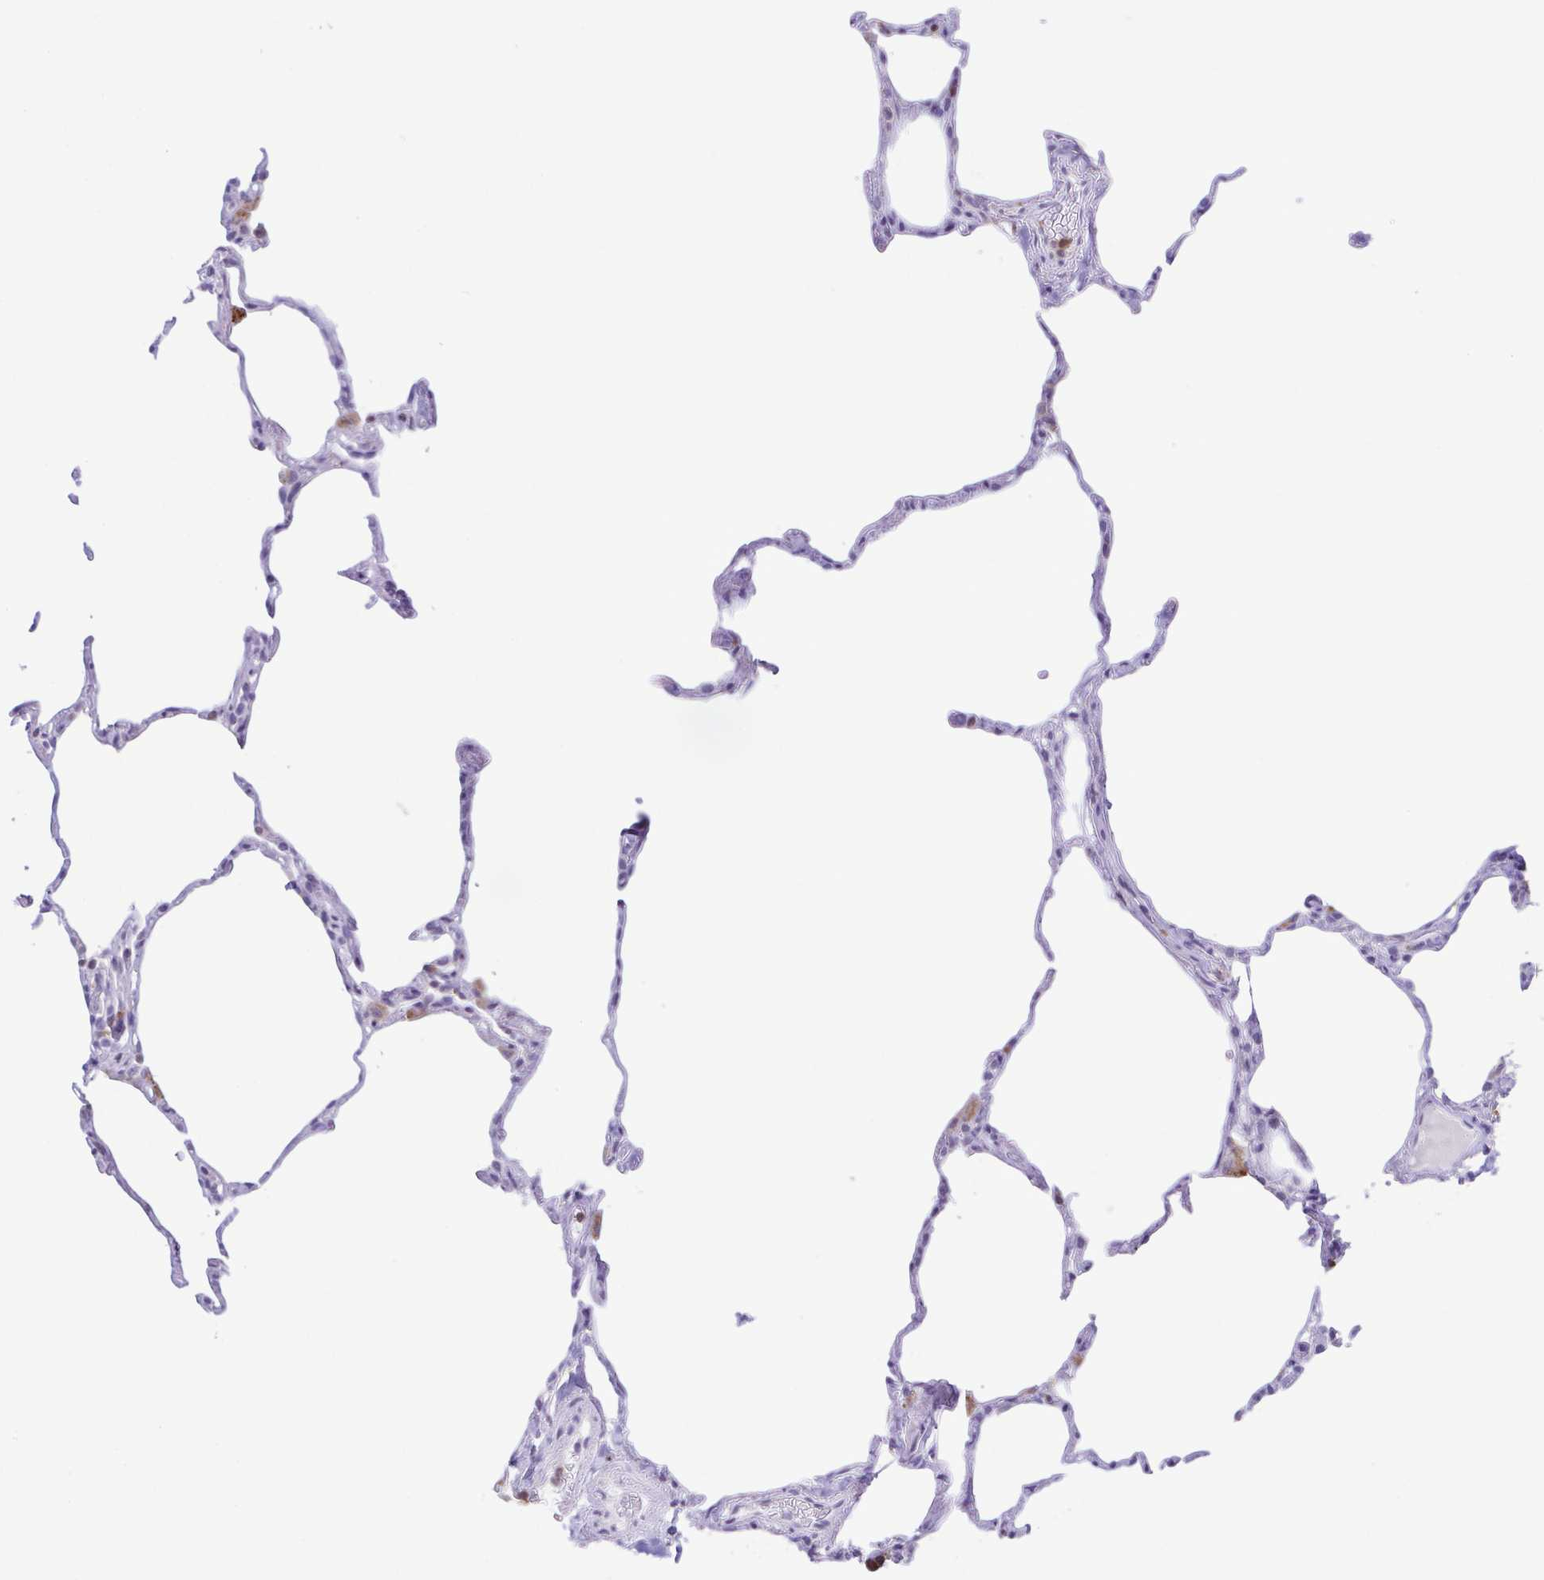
{"staining": {"intensity": "moderate", "quantity": "<25%", "location": "cytoplasmic/membranous"}, "tissue": "lung", "cell_type": "Alveolar cells", "image_type": "normal", "snomed": [{"axis": "morphology", "description": "Normal tissue, NOS"}, {"axis": "topography", "description": "Lung"}], "caption": "Immunohistochemistry of normal human lung reveals low levels of moderate cytoplasmic/membranous staining in approximately <25% of alveolar cells. (Stains: DAB in brown, nuclei in blue, Microscopy: brightfield microscopy at high magnification).", "gene": "PGLYRP1", "patient": {"sex": "male", "age": 65}}